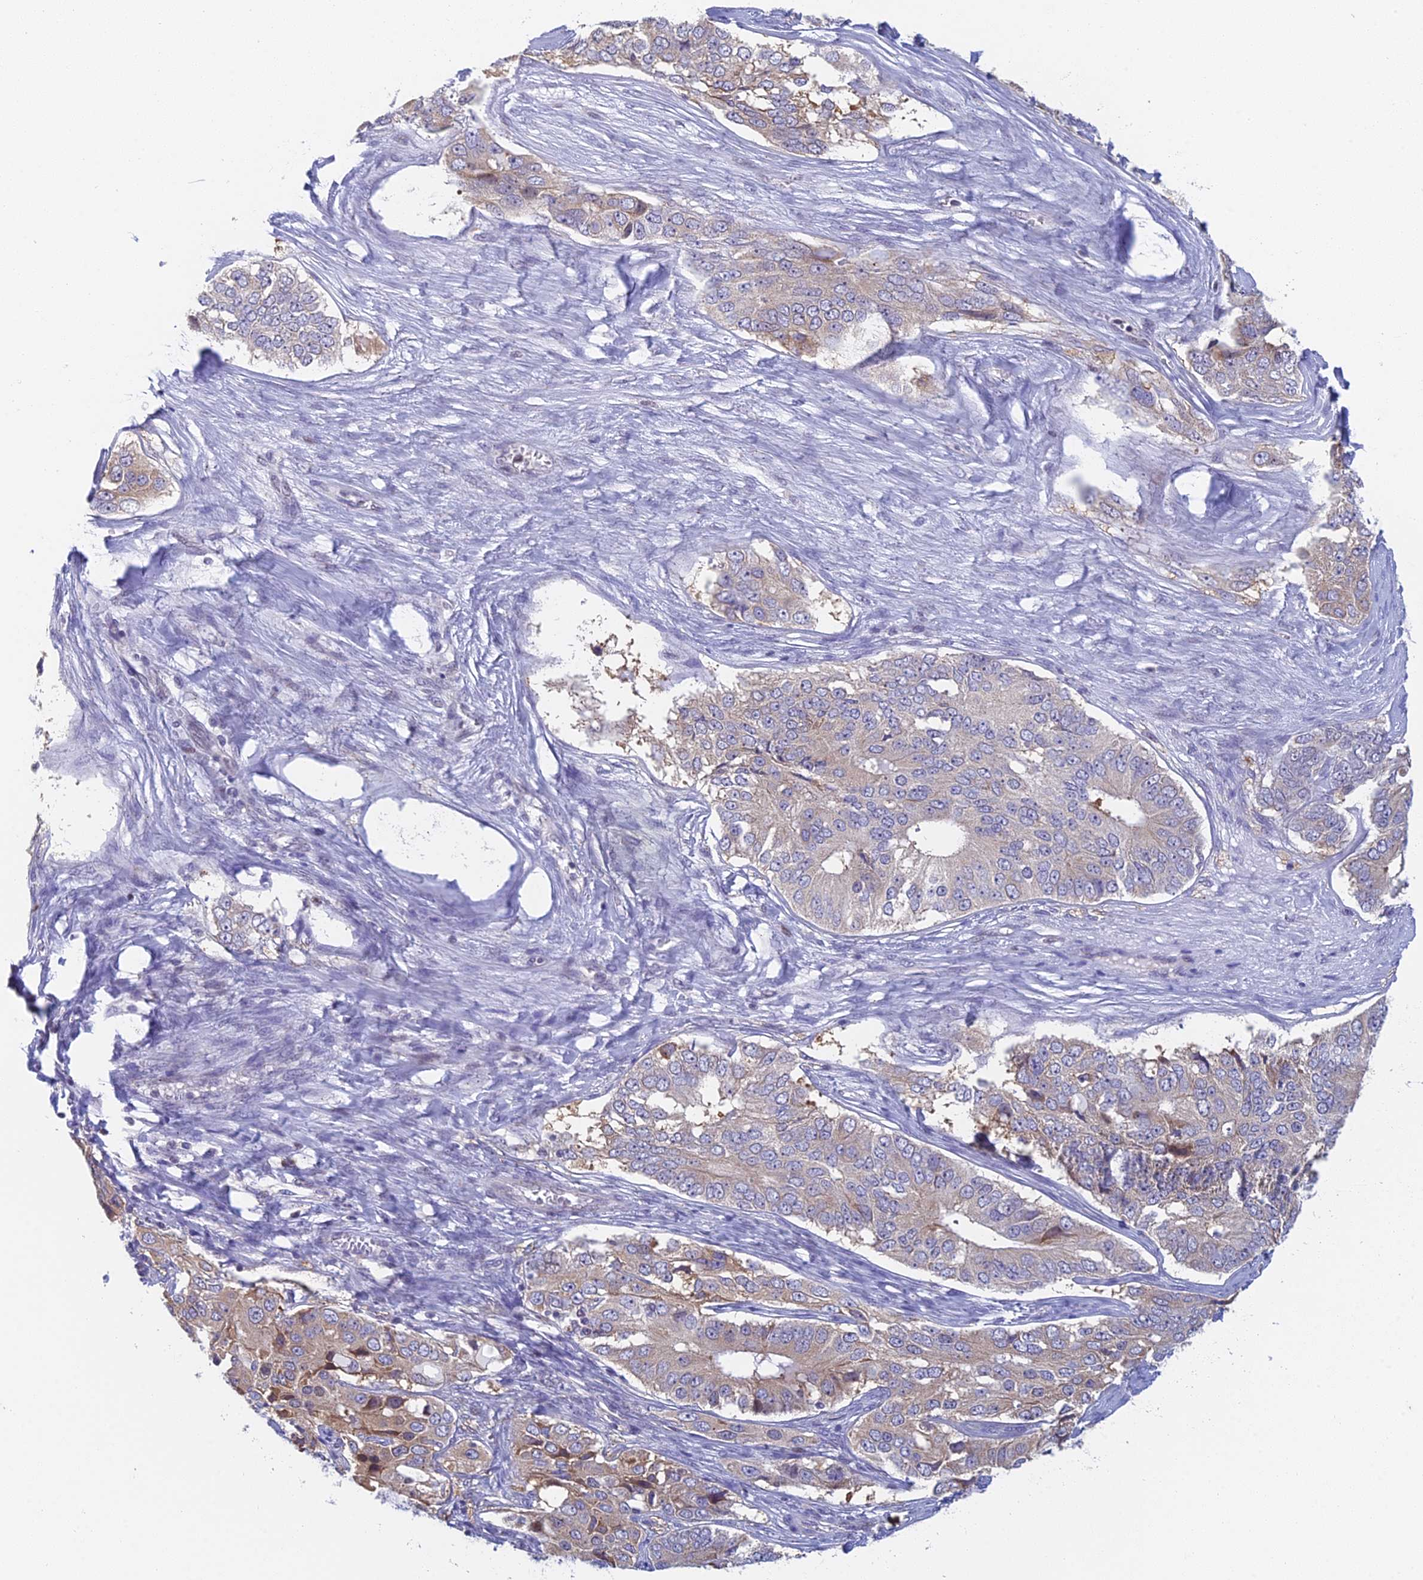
{"staining": {"intensity": "weak", "quantity": "<25%", "location": "cytoplasmic/membranous"}, "tissue": "ovarian cancer", "cell_type": "Tumor cells", "image_type": "cancer", "snomed": [{"axis": "morphology", "description": "Carcinoma, endometroid"}, {"axis": "topography", "description": "Ovary"}], "caption": "Tumor cells show no significant positivity in ovarian cancer.", "gene": "MRPL17", "patient": {"sex": "female", "age": 51}}